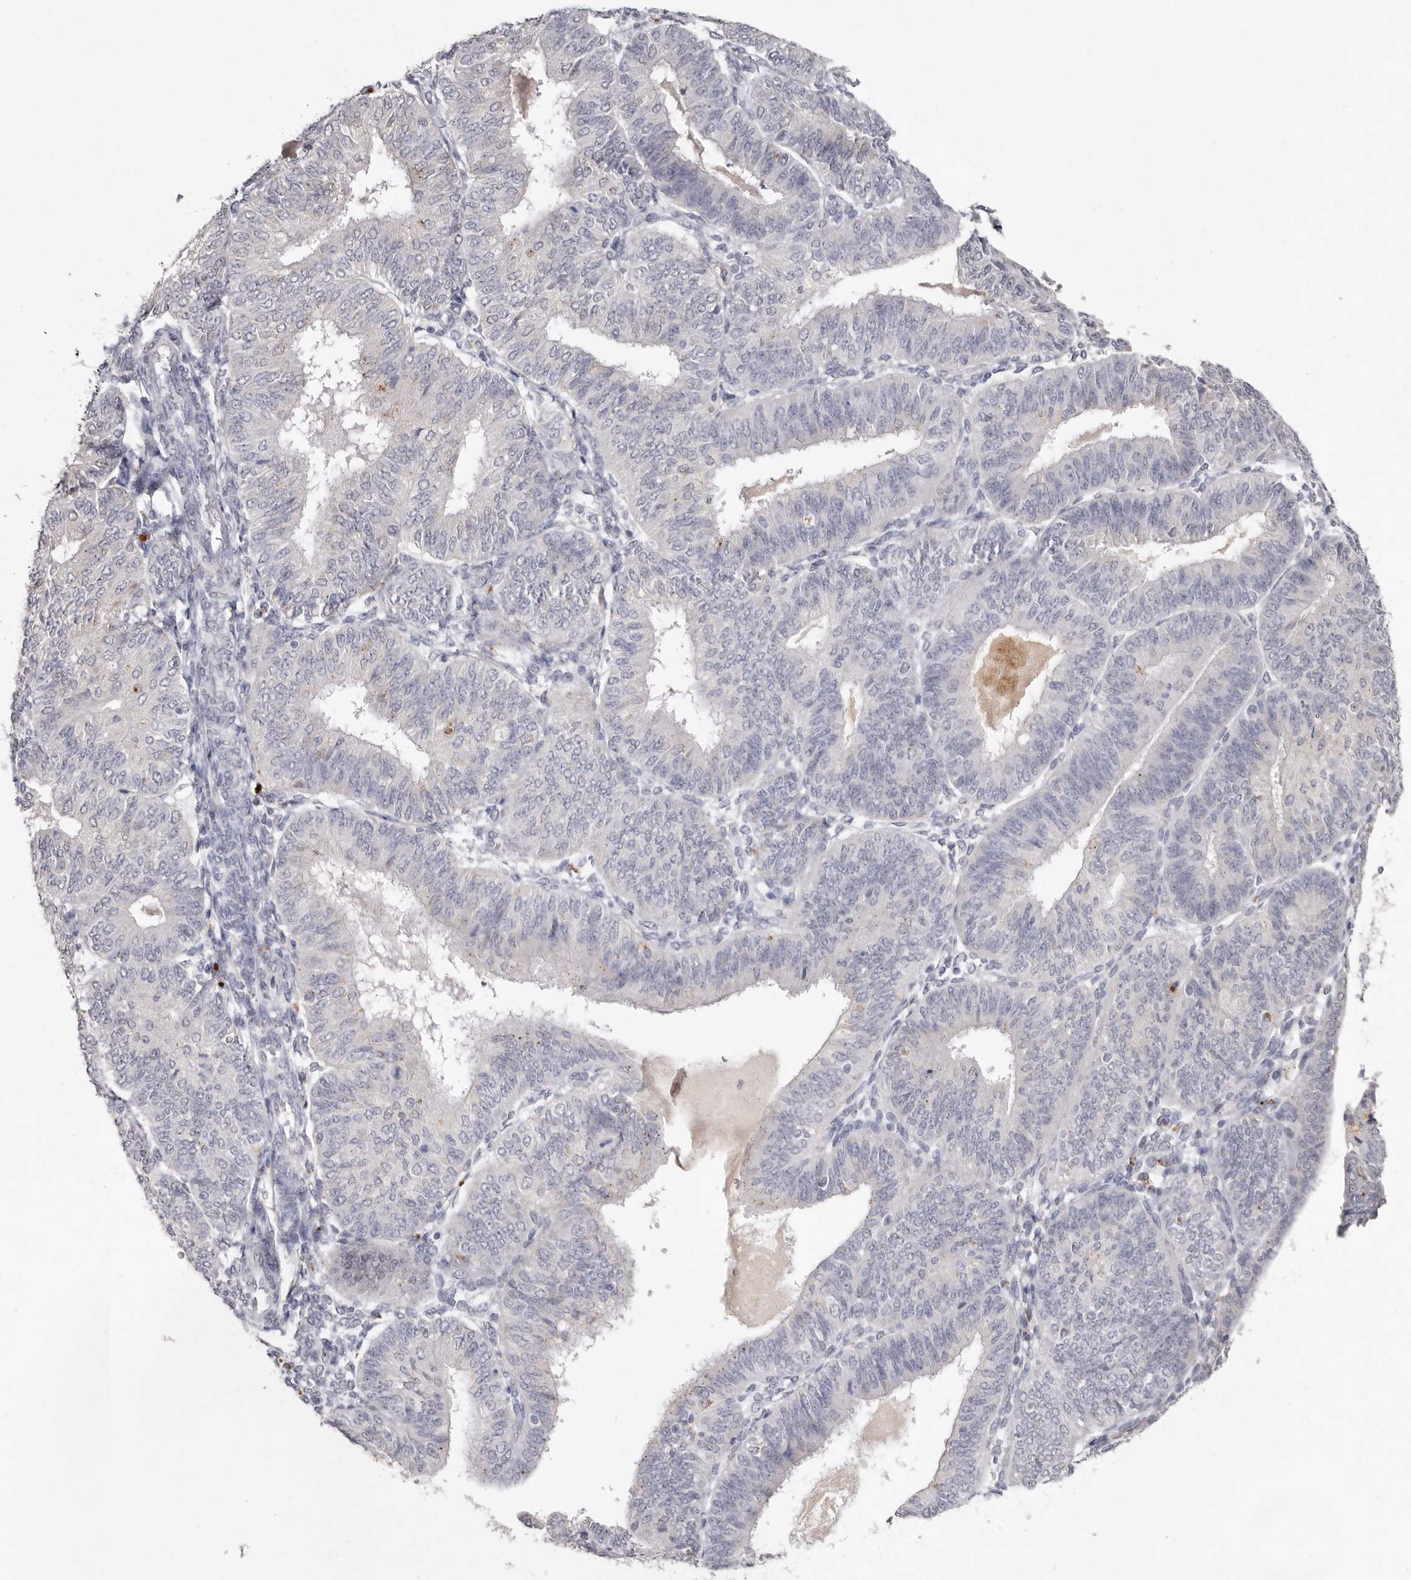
{"staining": {"intensity": "negative", "quantity": "none", "location": "none"}, "tissue": "endometrial cancer", "cell_type": "Tumor cells", "image_type": "cancer", "snomed": [{"axis": "morphology", "description": "Adenocarcinoma, NOS"}, {"axis": "topography", "description": "Endometrium"}], "caption": "Tumor cells are negative for protein expression in human endometrial adenocarcinoma. The staining was performed using DAB to visualize the protein expression in brown, while the nuclei were stained in blue with hematoxylin (Magnification: 20x).", "gene": "FAM185A", "patient": {"sex": "female", "age": 58}}